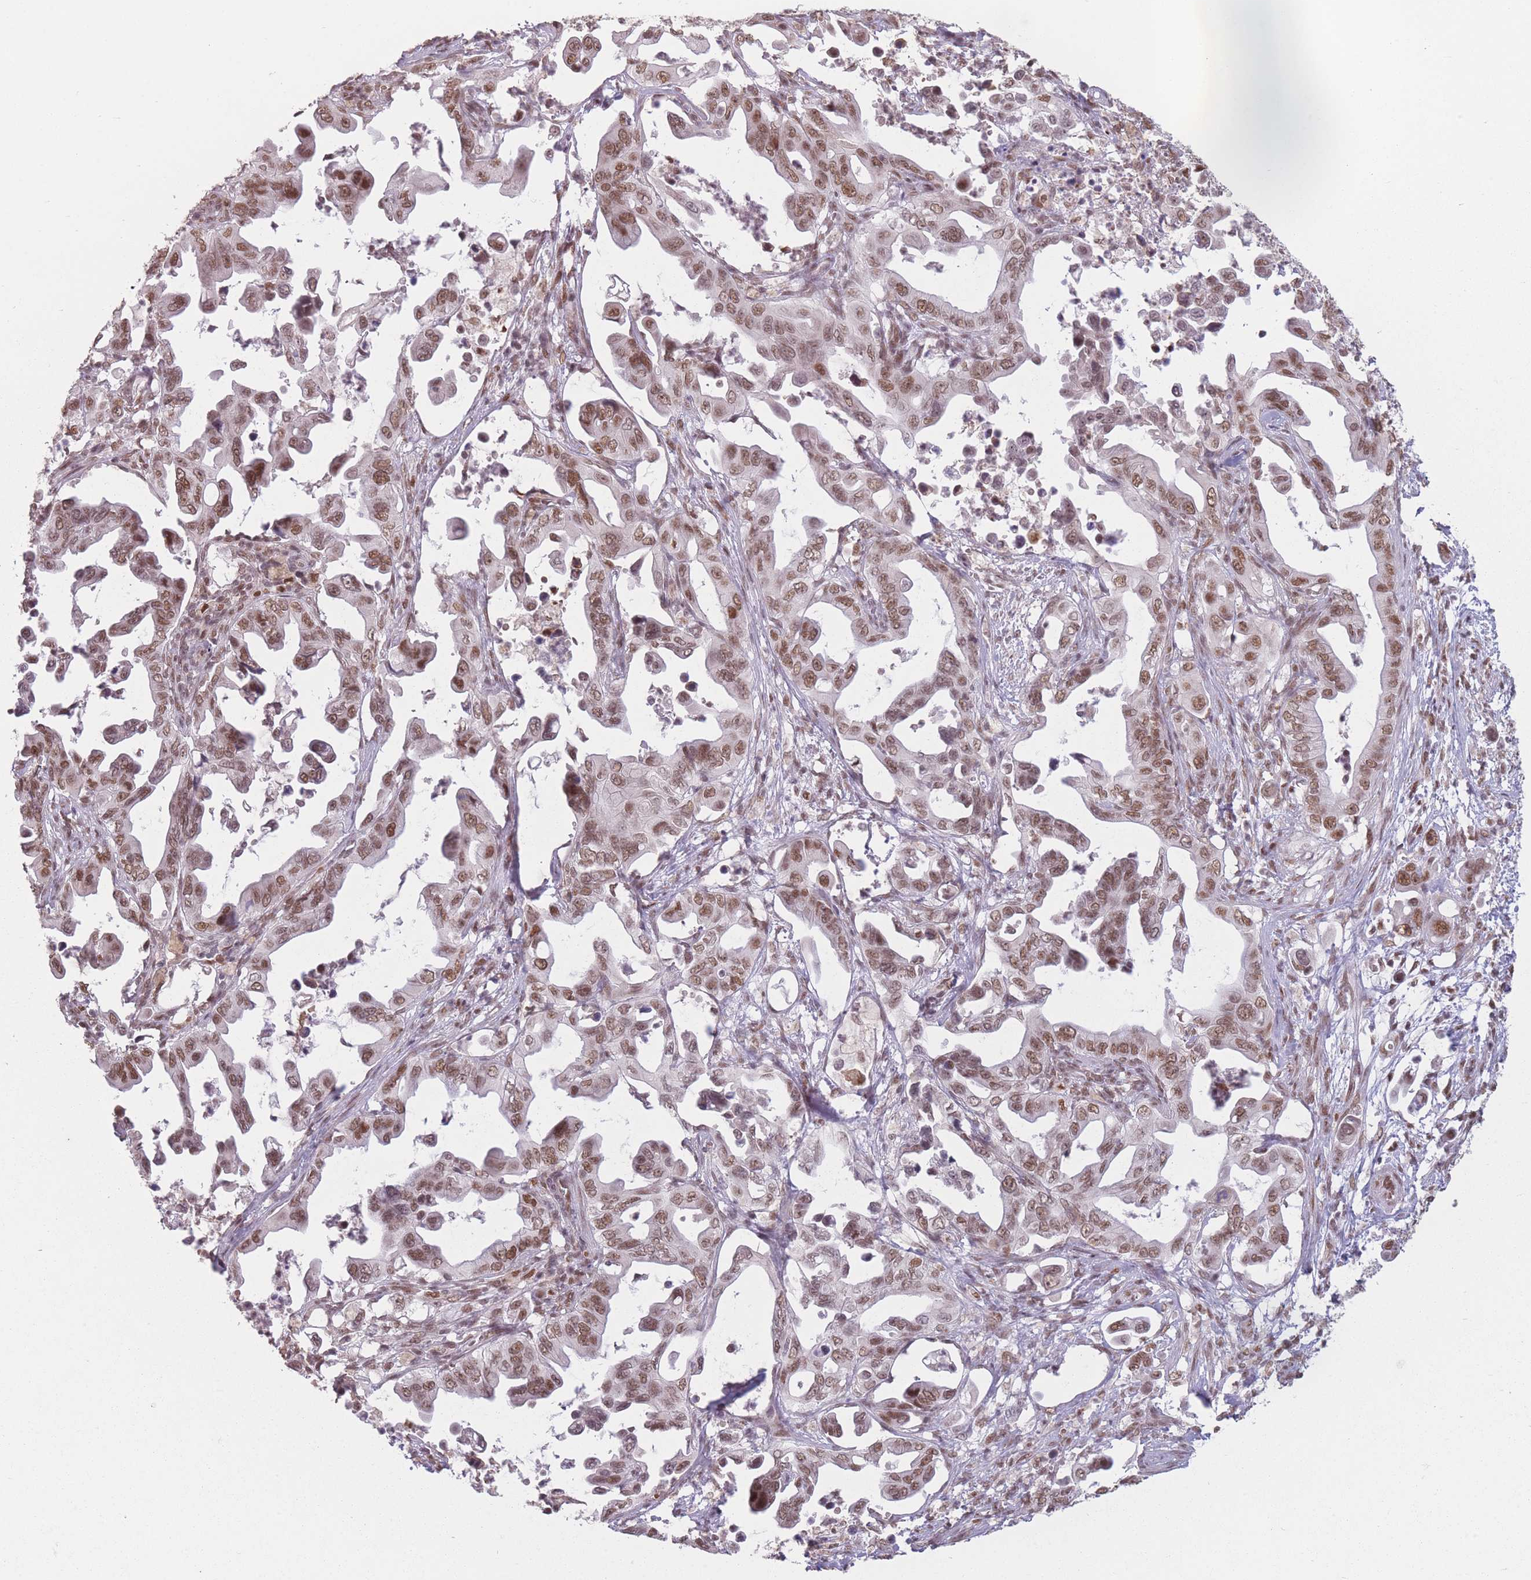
{"staining": {"intensity": "moderate", "quantity": ">75%", "location": "nuclear"}, "tissue": "pancreatic cancer", "cell_type": "Tumor cells", "image_type": "cancer", "snomed": [{"axis": "morphology", "description": "Adenocarcinoma, NOS"}, {"axis": "topography", "description": "Pancreas"}], "caption": "Brown immunohistochemical staining in human pancreatic cancer displays moderate nuclear staining in about >75% of tumor cells.", "gene": "SUPT6H", "patient": {"sex": "male", "age": 61}}